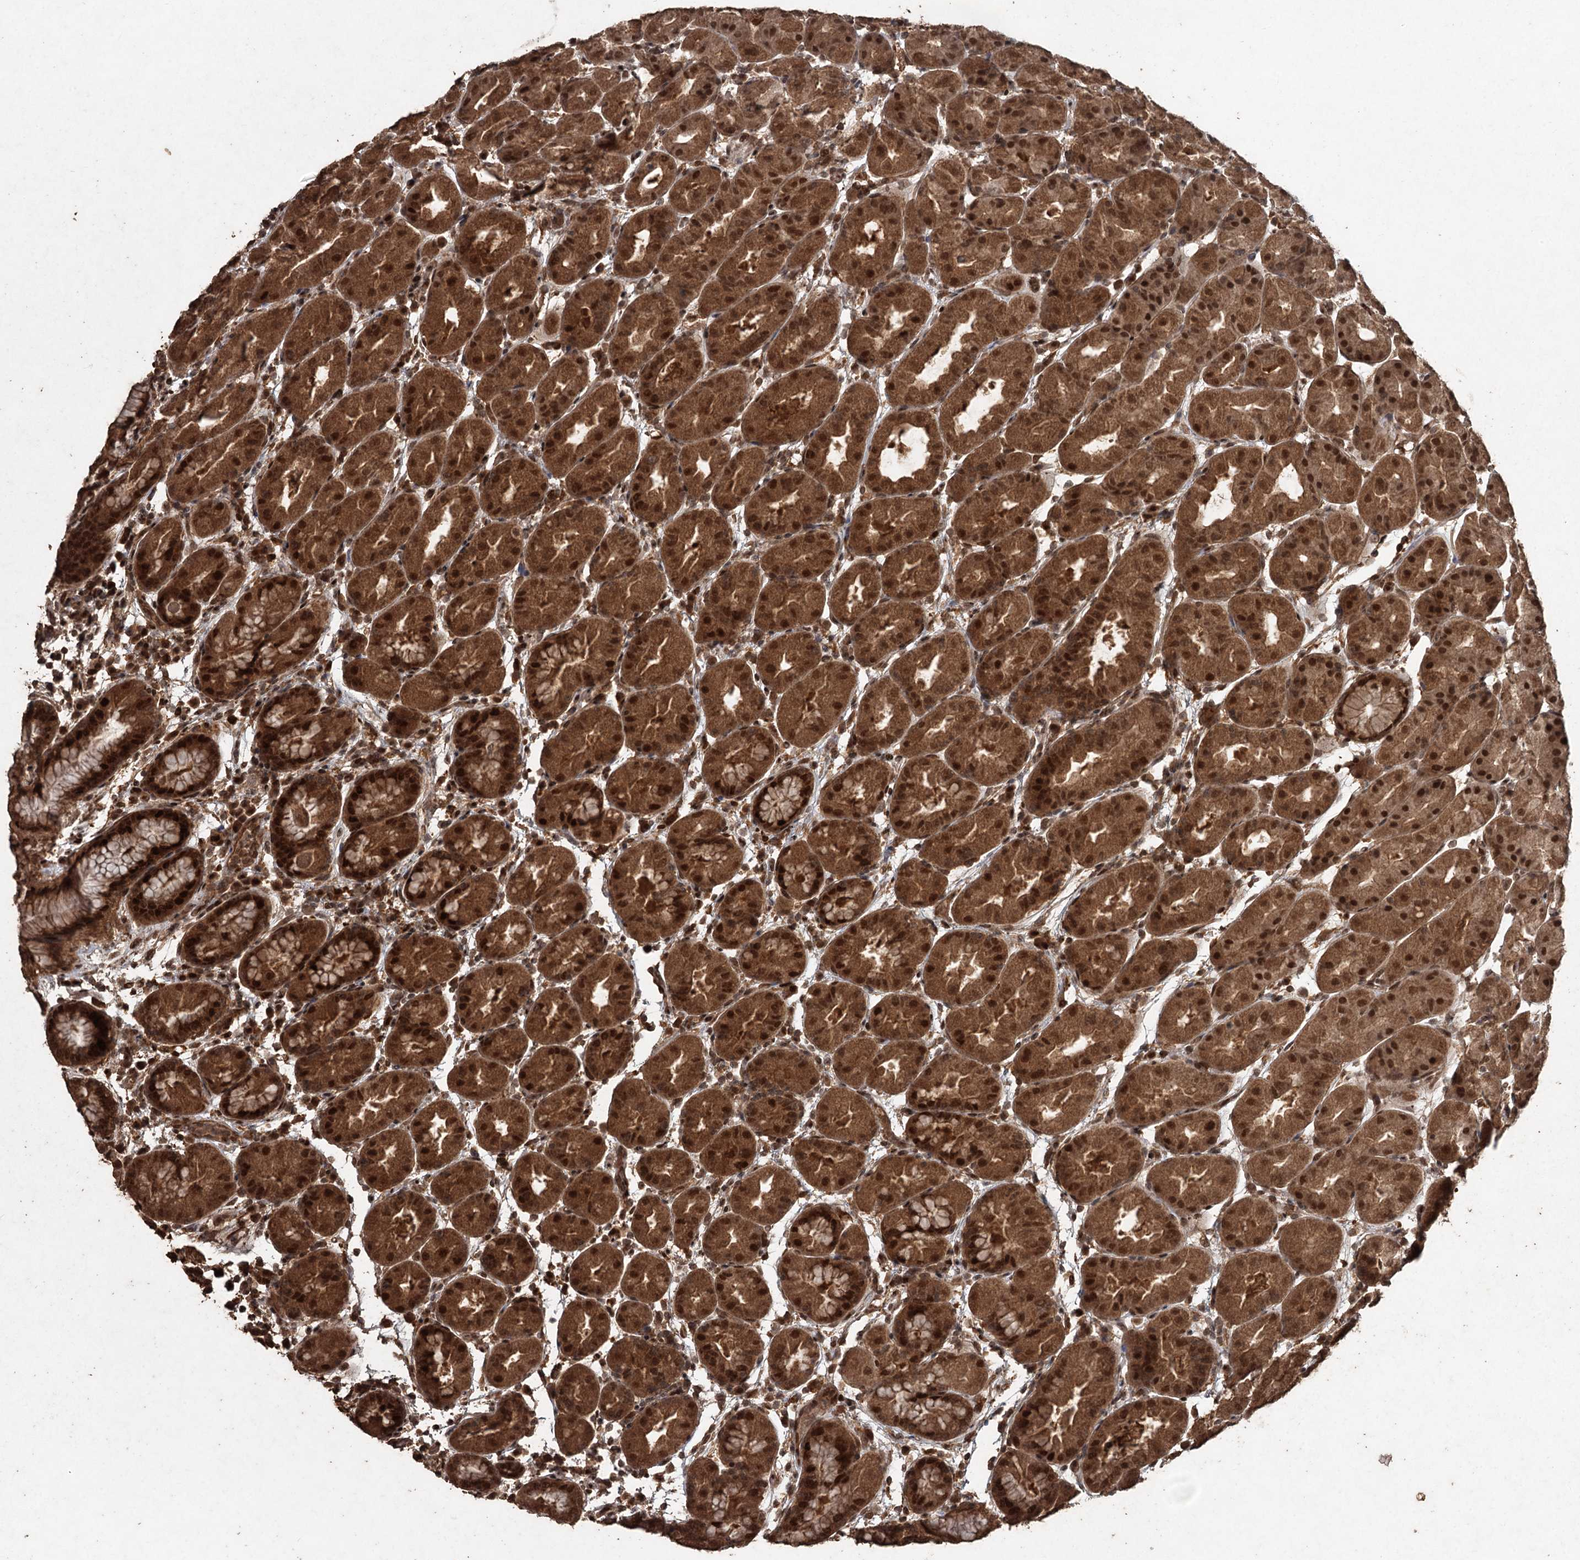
{"staining": {"intensity": "strong", "quantity": ">75%", "location": "cytoplasmic/membranous,nuclear"}, "tissue": "stomach", "cell_type": "Glandular cells", "image_type": "normal", "snomed": [{"axis": "morphology", "description": "Normal tissue, NOS"}, {"axis": "topography", "description": "Stomach"}], "caption": "IHC (DAB (3,3'-diaminobenzidine)) staining of unremarkable human stomach shows strong cytoplasmic/membranous,nuclear protein staining in approximately >75% of glandular cells. The staining was performed using DAB, with brown indicating positive protein expression. Nuclei are stained blue with hematoxylin.", "gene": "FBXO7", "patient": {"sex": "female", "age": 79}}